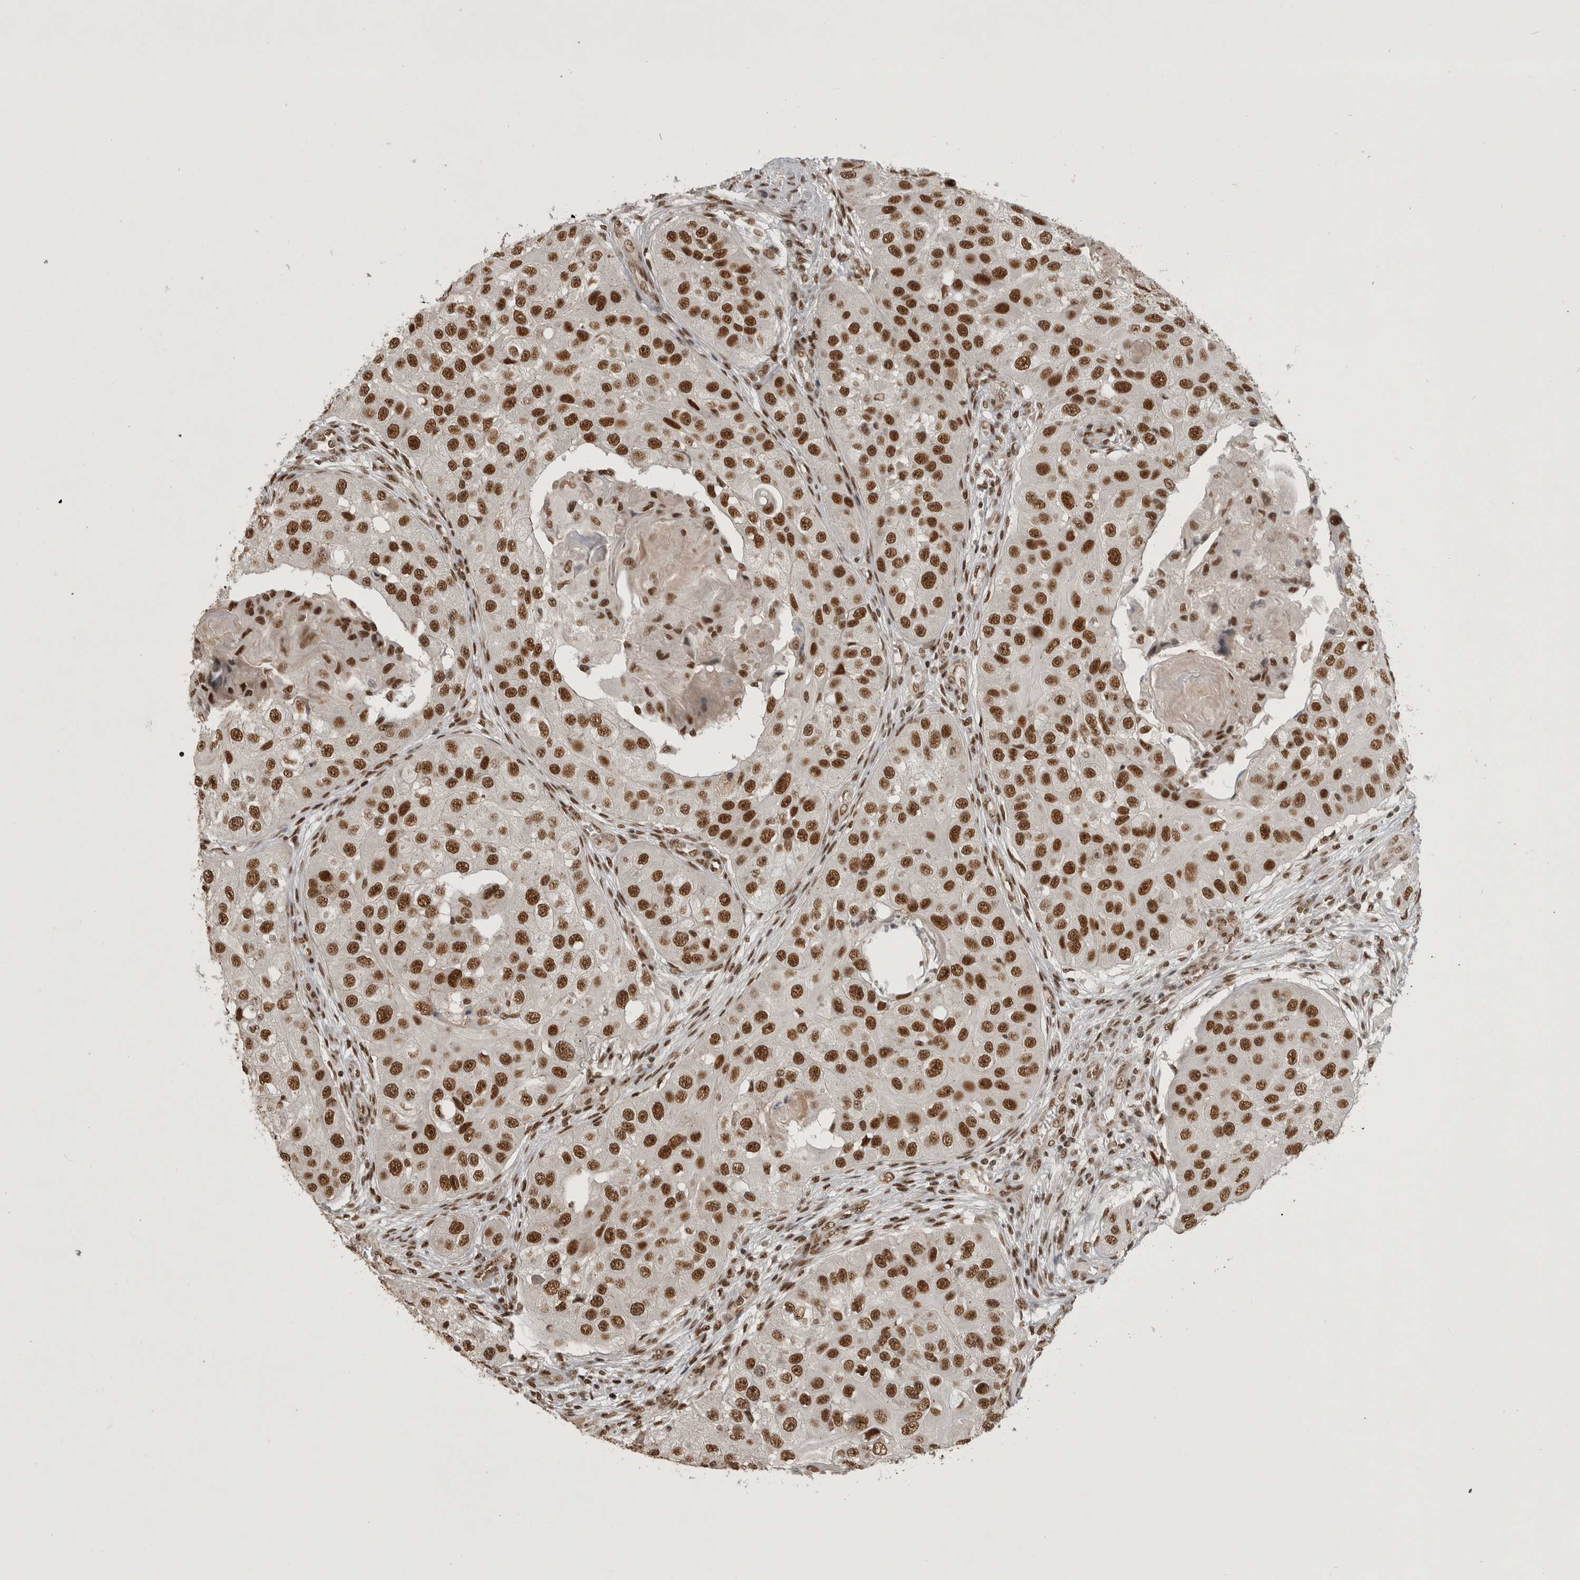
{"staining": {"intensity": "strong", "quantity": ">75%", "location": "nuclear"}, "tissue": "head and neck cancer", "cell_type": "Tumor cells", "image_type": "cancer", "snomed": [{"axis": "morphology", "description": "Normal tissue, NOS"}, {"axis": "morphology", "description": "Squamous cell carcinoma, NOS"}, {"axis": "topography", "description": "Skeletal muscle"}, {"axis": "topography", "description": "Head-Neck"}], "caption": "Immunohistochemistry staining of head and neck squamous cell carcinoma, which shows high levels of strong nuclear staining in approximately >75% of tumor cells indicating strong nuclear protein positivity. The staining was performed using DAB (brown) for protein detection and nuclei were counterstained in hematoxylin (blue).", "gene": "CBLL1", "patient": {"sex": "male", "age": 51}}